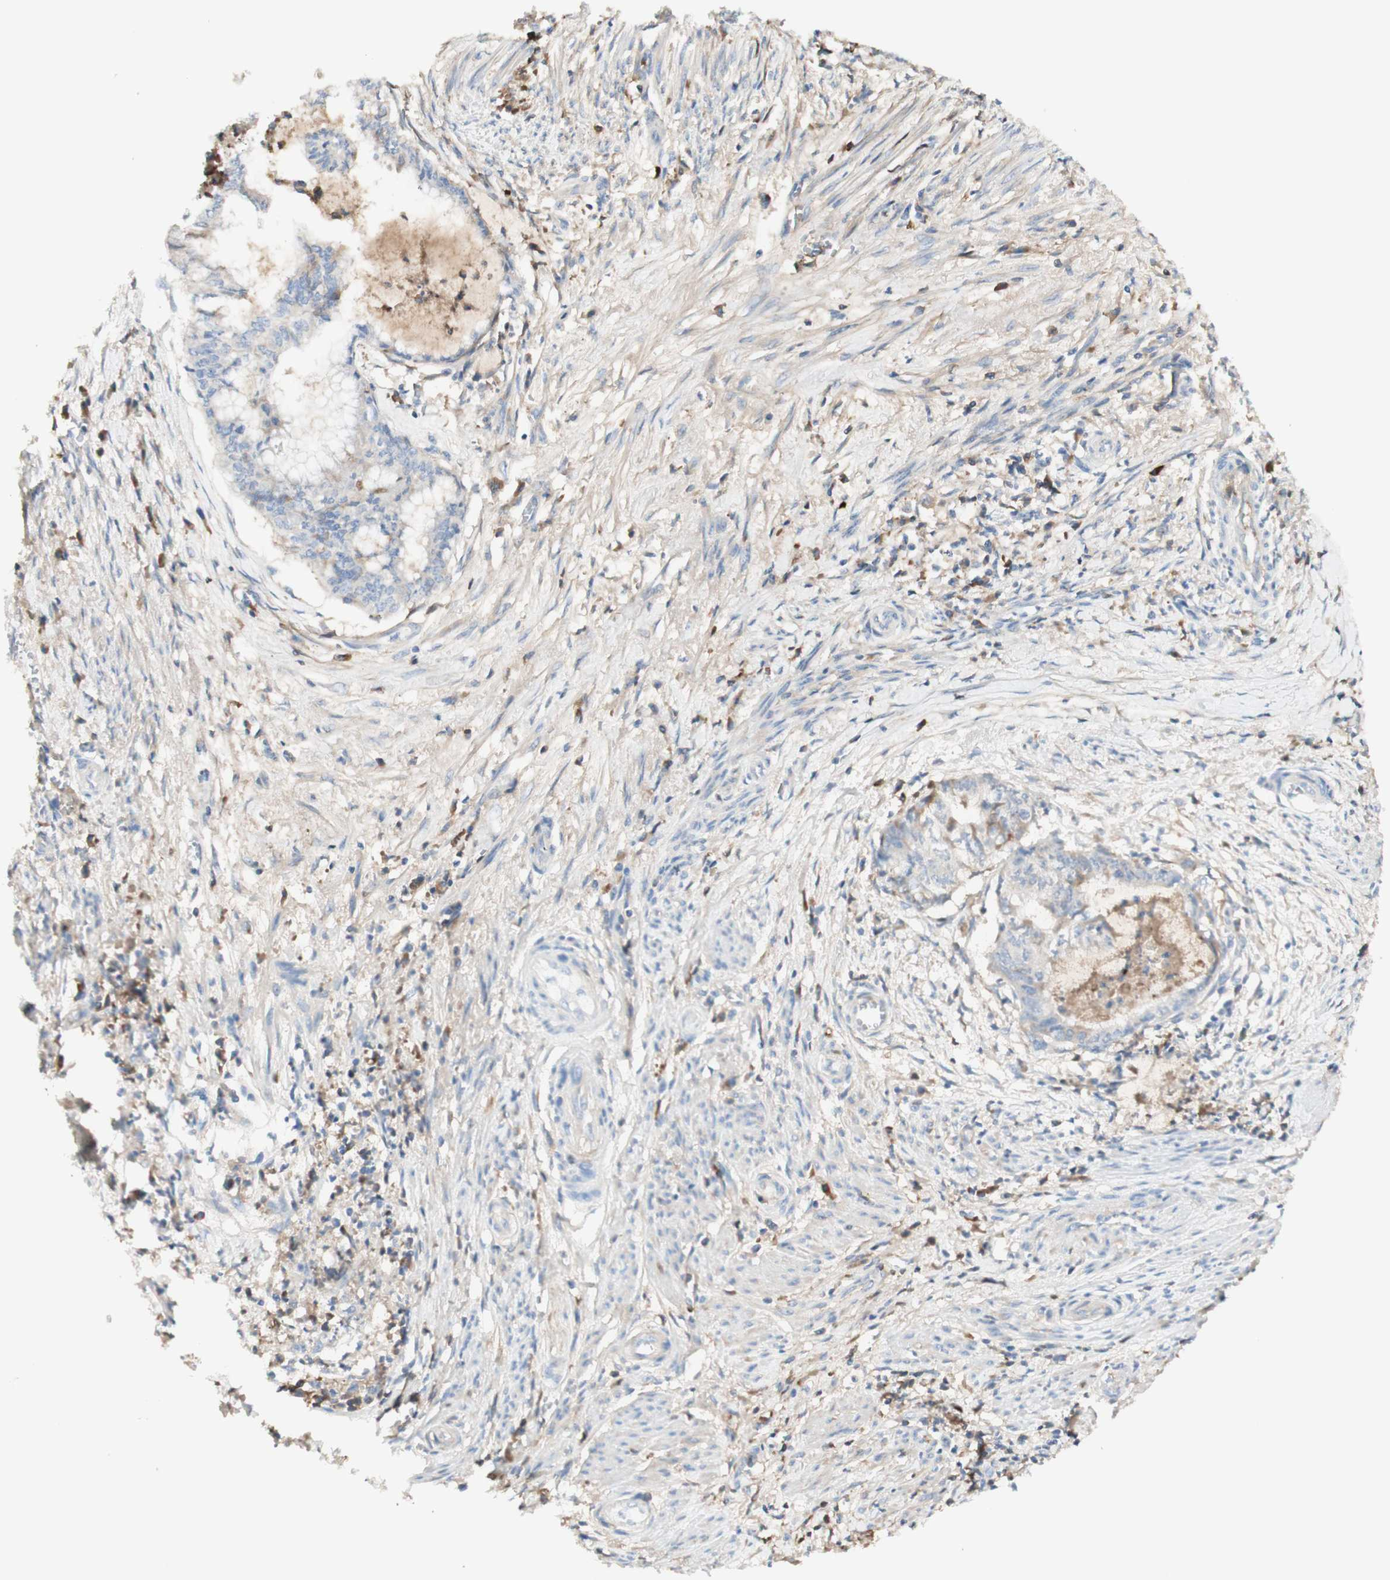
{"staining": {"intensity": "negative", "quantity": "none", "location": "none"}, "tissue": "endometrial cancer", "cell_type": "Tumor cells", "image_type": "cancer", "snomed": [{"axis": "morphology", "description": "Necrosis, NOS"}, {"axis": "morphology", "description": "Adenocarcinoma, NOS"}, {"axis": "topography", "description": "Endometrium"}], "caption": "Immunohistochemistry (IHC) of human endometrial cancer shows no expression in tumor cells.", "gene": "KNG1", "patient": {"sex": "female", "age": 79}}